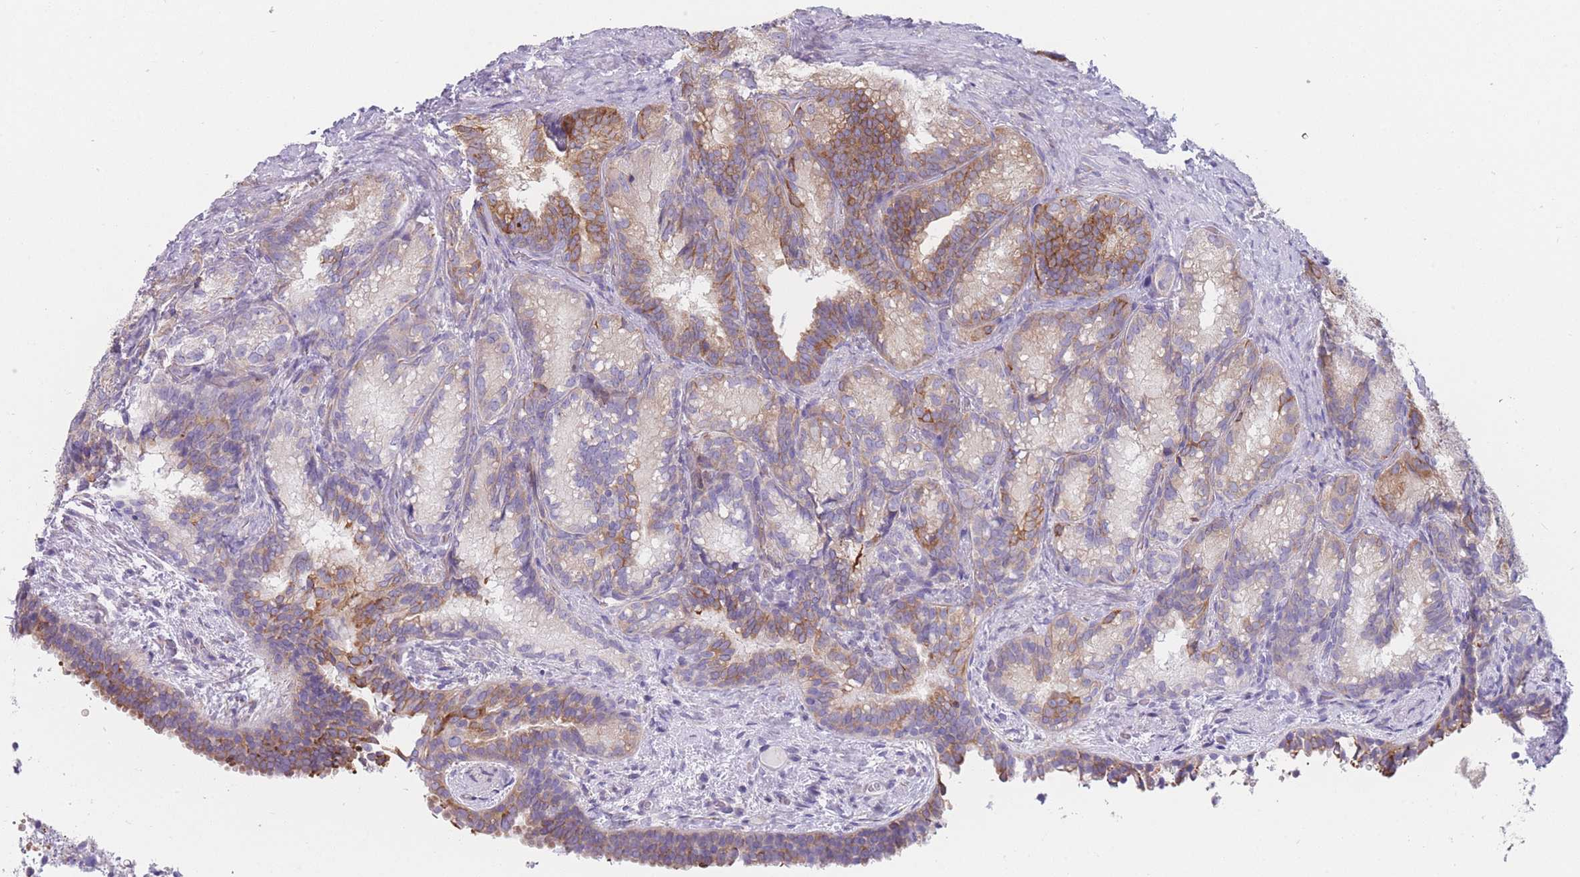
{"staining": {"intensity": "moderate", "quantity": "25%-75%", "location": "cytoplasmic/membranous"}, "tissue": "seminal vesicle", "cell_type": "Glandular cells", "image_type": "normal", "snomed": [{"axis": "morphology", "description": "Normal tissue, NOS"}, {"axis": "topography", "description": "Seminal veicle"}], "caption": "A high-resolution histopathology image shows immunohistochemistry staining of normal seminal vesicle, which reveals moderate cytoplasmic/membranous expression in about 25%-75% of glandular cells. (IHC, brightfield microscopy, high magnification).", "gene": "AK9", "patient": {"sex": "male", "age": 58}}